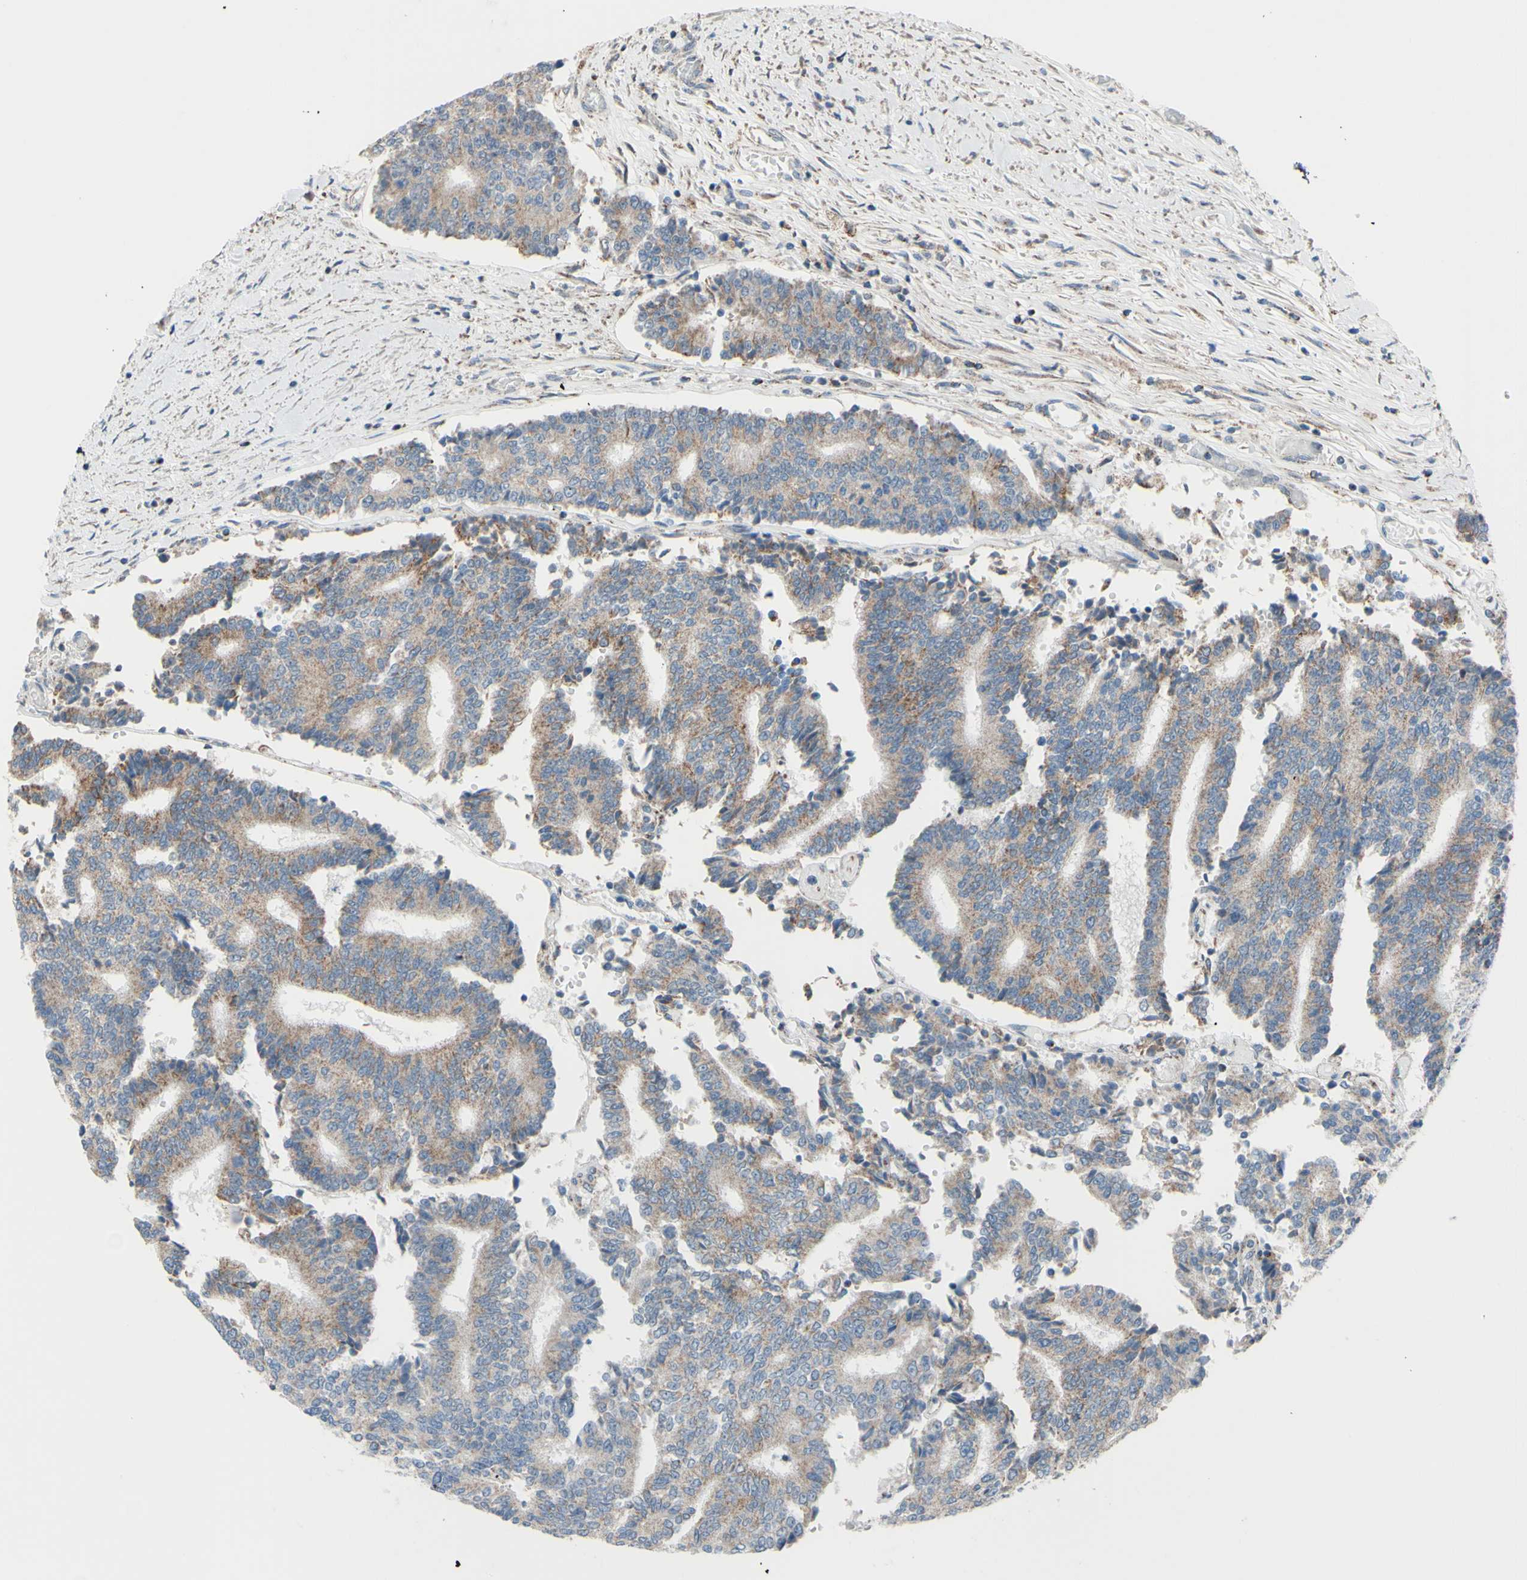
{"staining": {"intensity": "weak", "quantity": ">75%", "location": "cytoplasmic/membranous"}, "tissue": "prostate cancer", "cell_type": "Tumor cells", "image_type": "cancer", "snomed": [{"axis": "morphology", "description": "Normal tissue, NOS"}, {"axis": "morphology", "description": "Adenocarcinoma, High grade"}, {"axis": "topography", "description": "Prostate"}, {"axis": "topography", "description": "Seminal veicle"}], "caption": "Protein expression analysis of prostate high-grade adenocarcinoma demonstrates weak cytoplasmic/membranous positivity in approximately >75% of tumor cells.", "gene": "GLT8D1", "patient": {"sex": "male", "age": 55}}